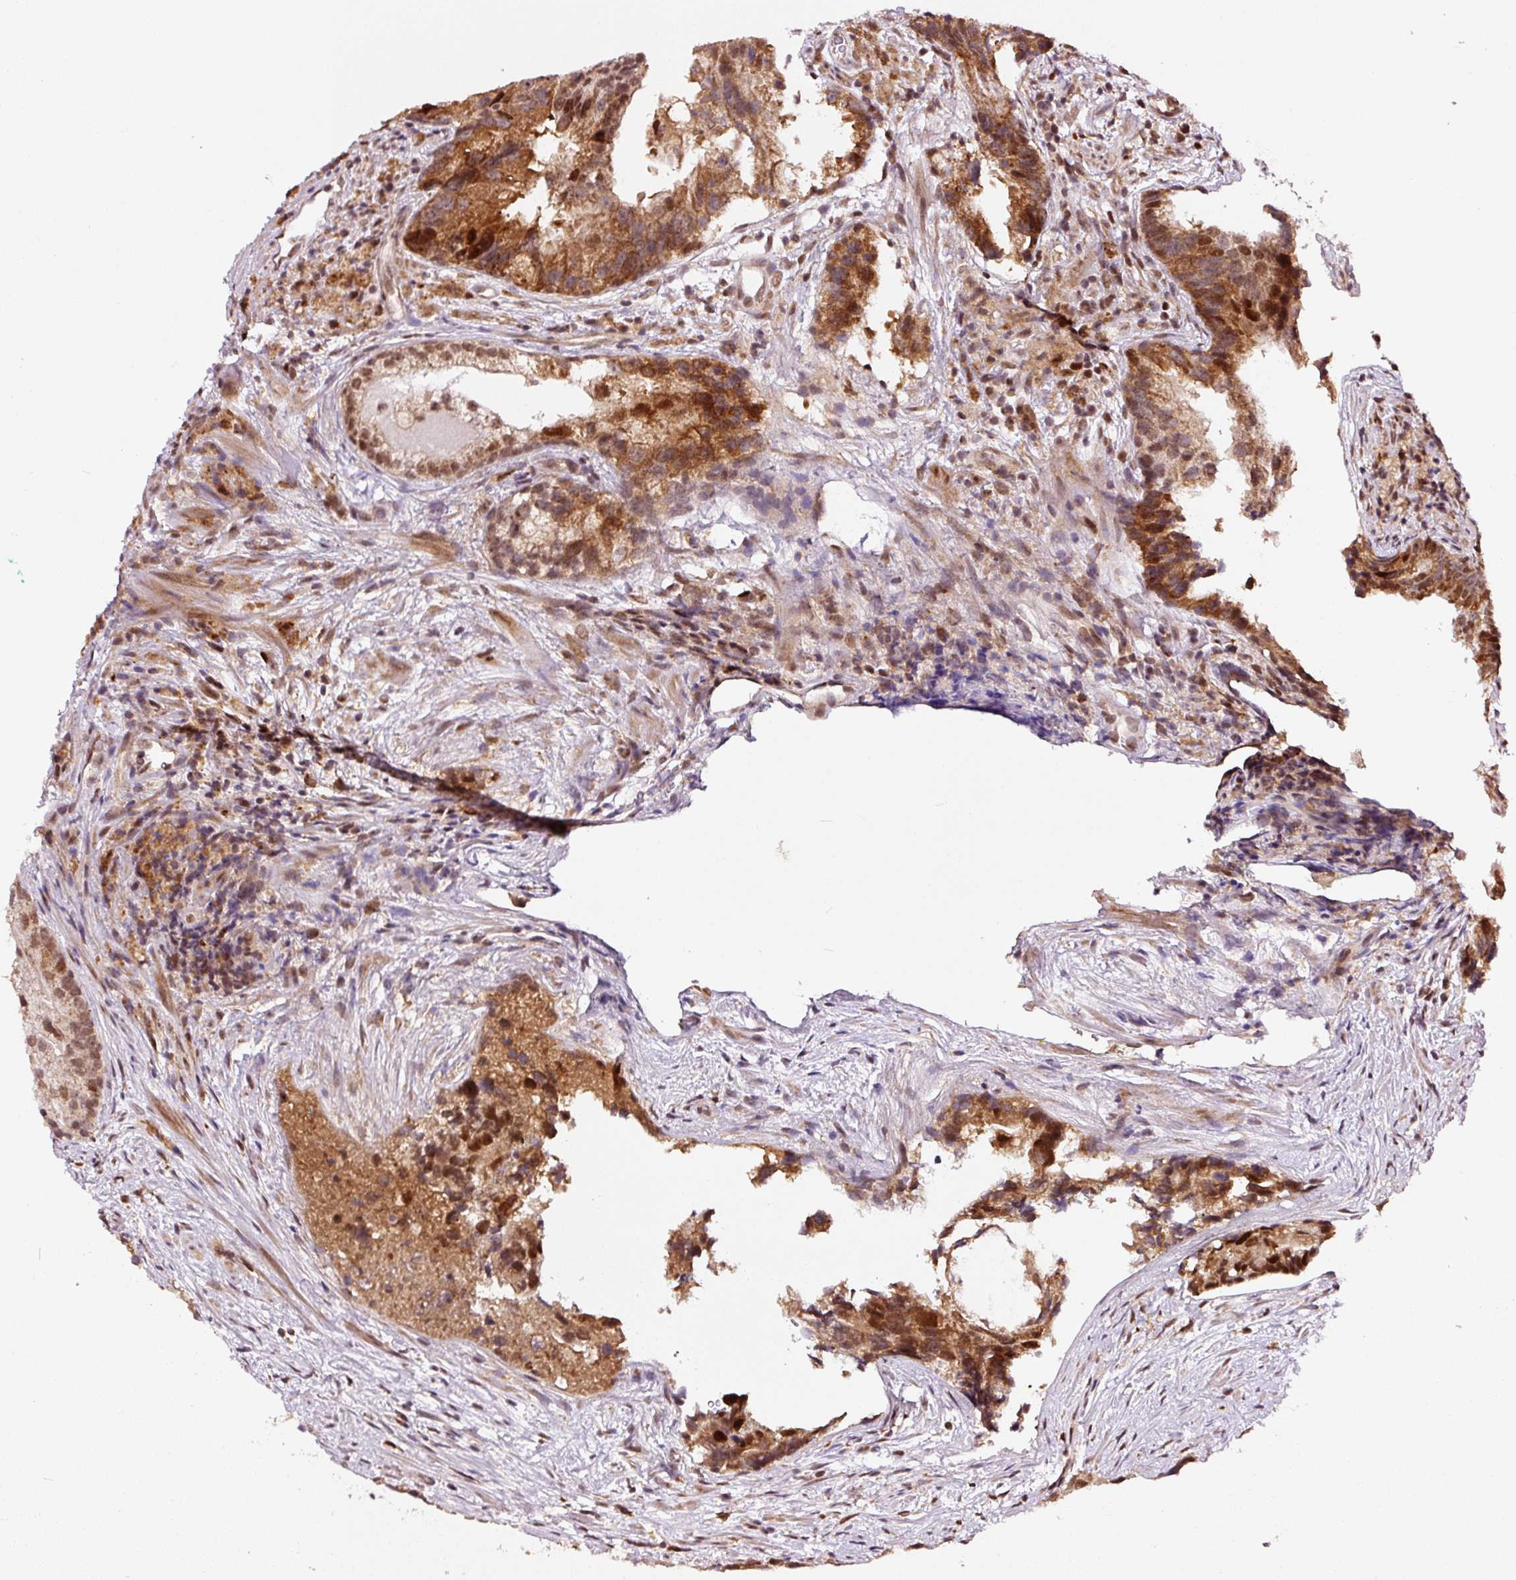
{"staining": {"intensity": "moderate", "quantity": ">75%", "location": "cytoplasmic/membranous,nuclear"}, "tissue": "prostate cancer", "cell_type": "Tumor cells", "image_type": "cancer", "snomed": [{"axis": "morphology", "description": "Adenocarcinoma, High grade"}, {"axis": "topography", "description": "Prostate"}], "caption": "Immunohistochemical staining of human prostate cancer shows medium levels of moderate cytoplasmic/membranous and nuclear protein positivity in about >75% of tumor cells.", "gene": "RFC4", "patient": {"sex": "male", "age": 62}}